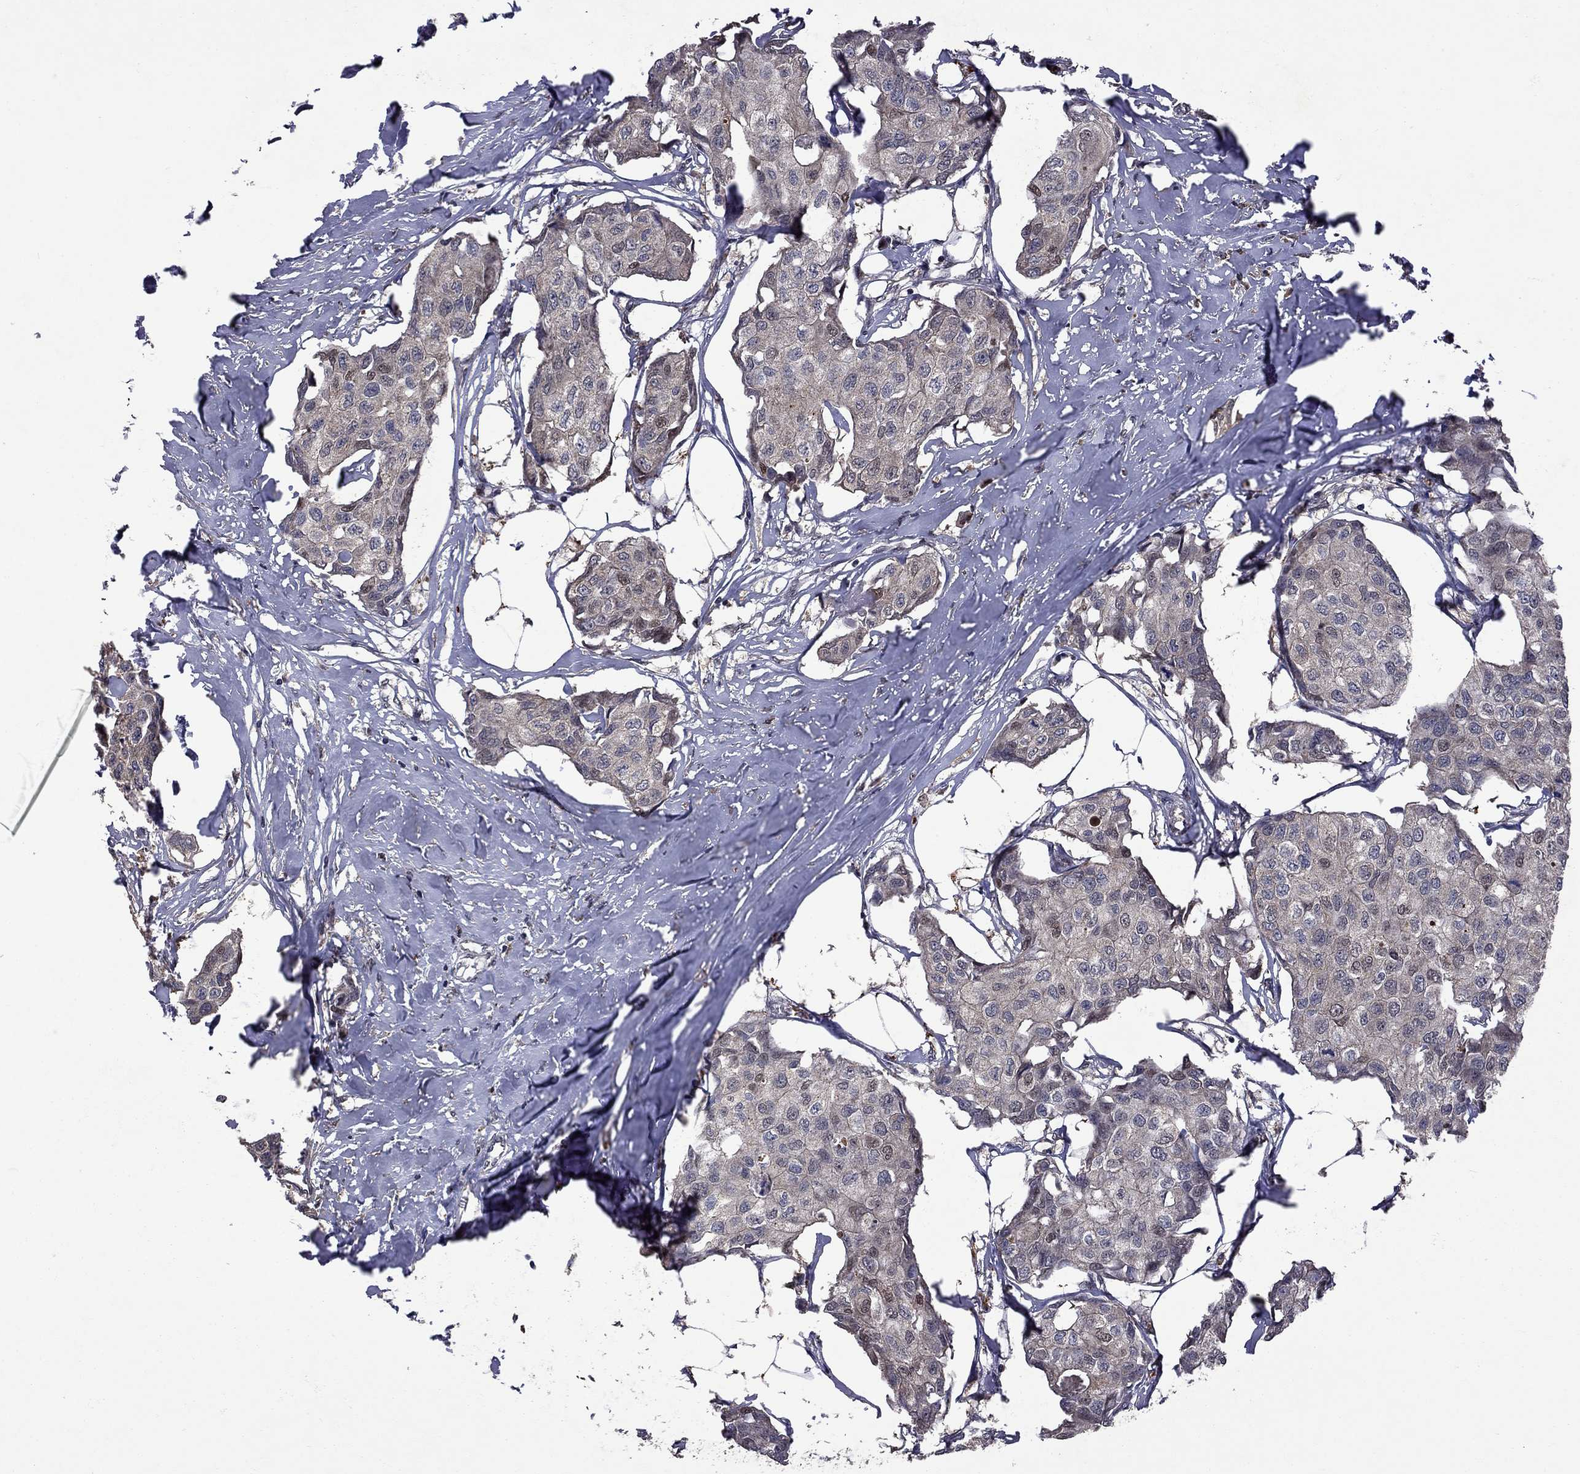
{"staining": {"intensity": "weak", "quantity": ">75%", "location": "cytoplasmic/membranous"}, "tissue": "breast cancer", "cell_type": "Tumor cells", "image_type": "cancer", "snomed": [{"axis": "morphology", "description": "Duct carcinoma"}, {"axis": "topography", "description": "Breast"}], "caption": "Protein analysis of breast cancer tissue demonstrates weak cytoplasmic/membranous staining in about >75% of tumor cells. The protein of interest is stained brown, and the nuclei are stained in blue (DAB (3,3'-diaminobenzidine) IHC with brightfield microscopy, high magnification).", "gene": "IPP", "patient": {"sex": "female", "age": 80}}